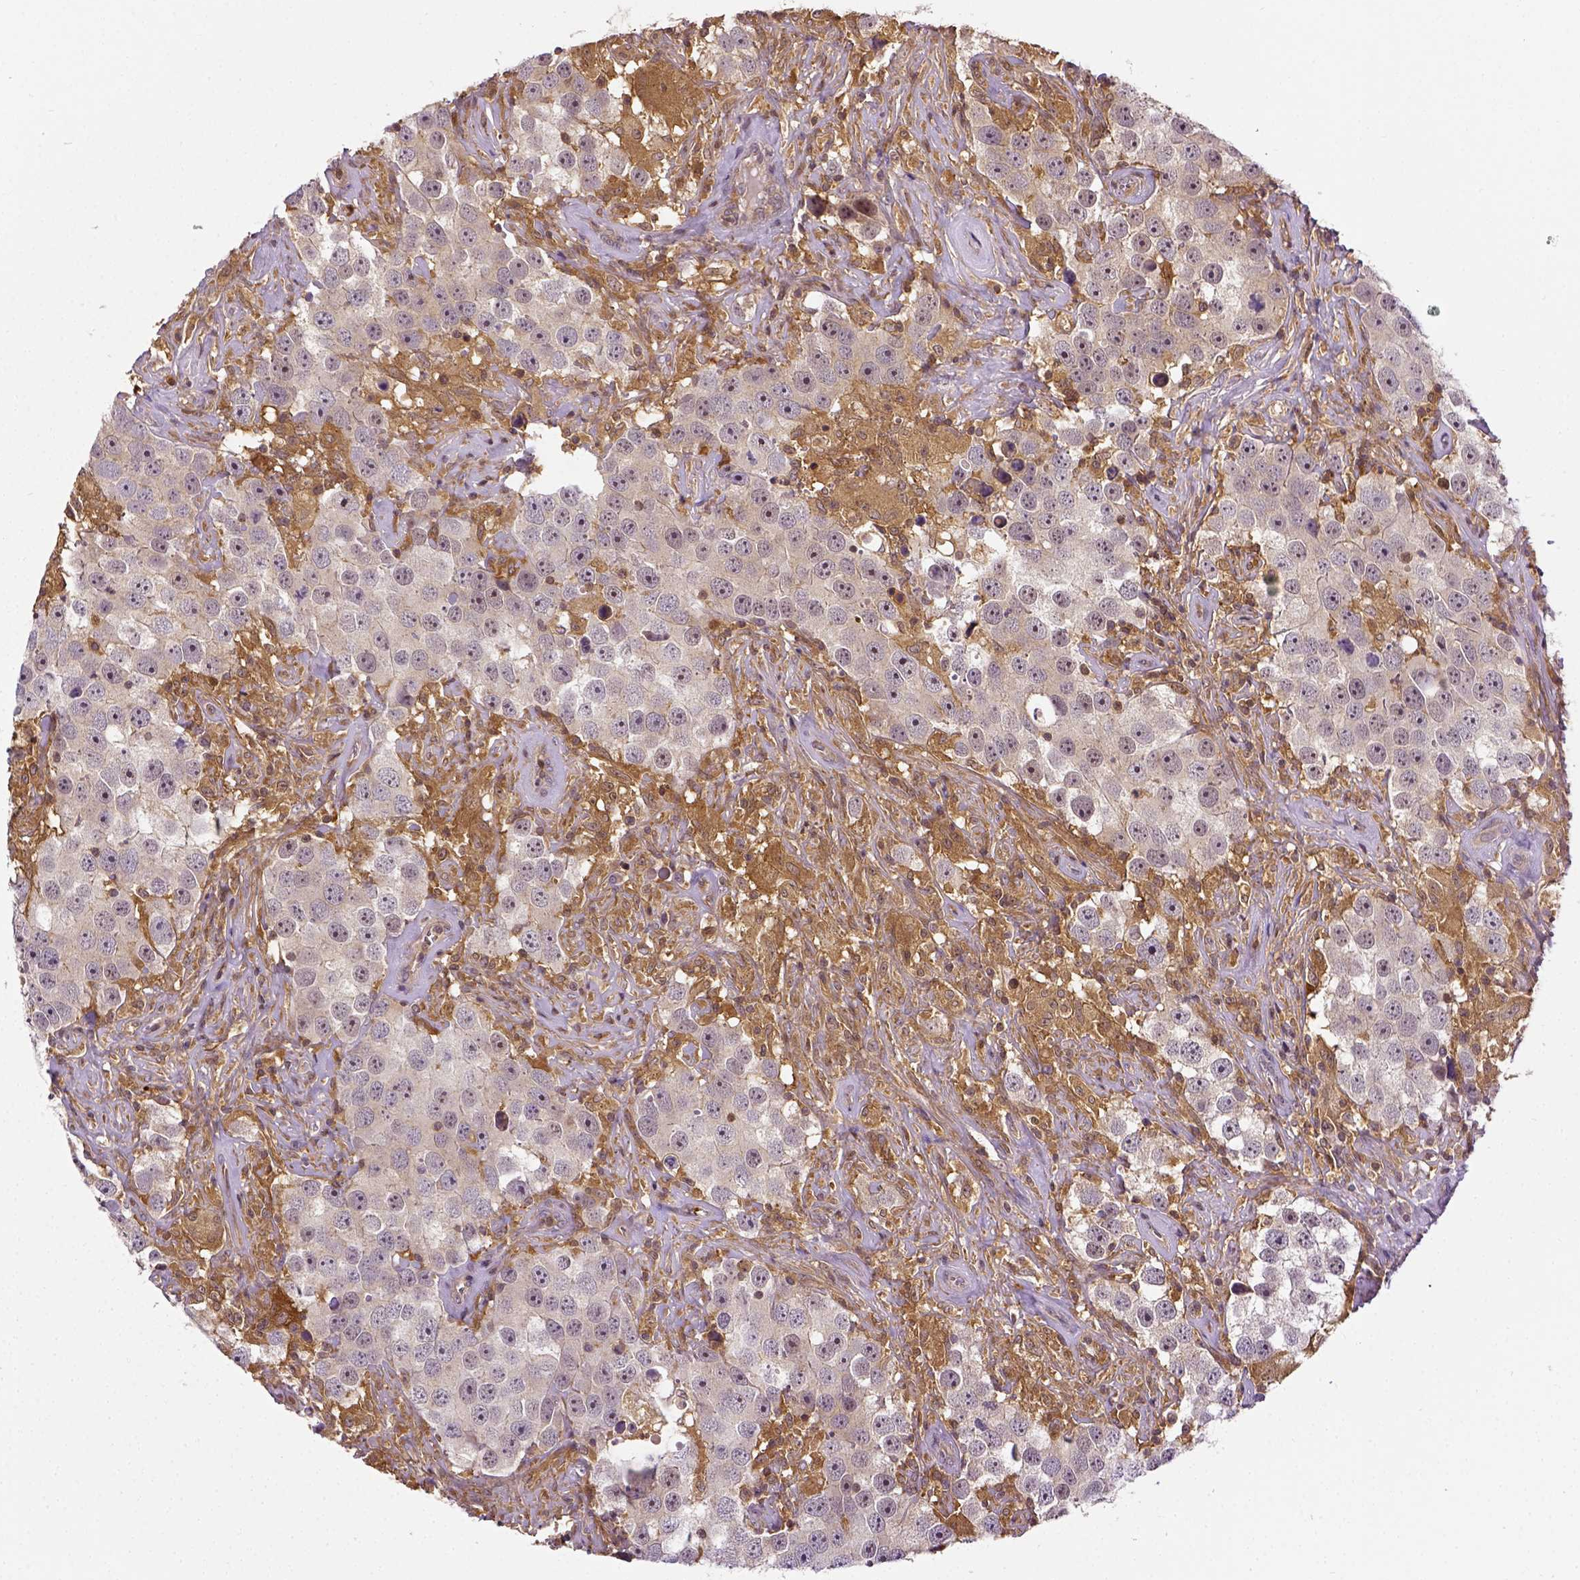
{"staining": {"intensity": "negative", "quantity": "none", "location": "none"}, "tissue": "testis cancer", "cell_type": "Tumor cells", "image_type": "cancer", "snomed": [{"axis": "morphology", "description": "Seminoma, NOS"}, {"axis": "topography", "description": "Testis"}], "caption": "Histopathology image shows no protein staining in tumor cells of testis cancer tissue.", "gene": "MATK", "patient": {"sex": "male", "age": 49}}